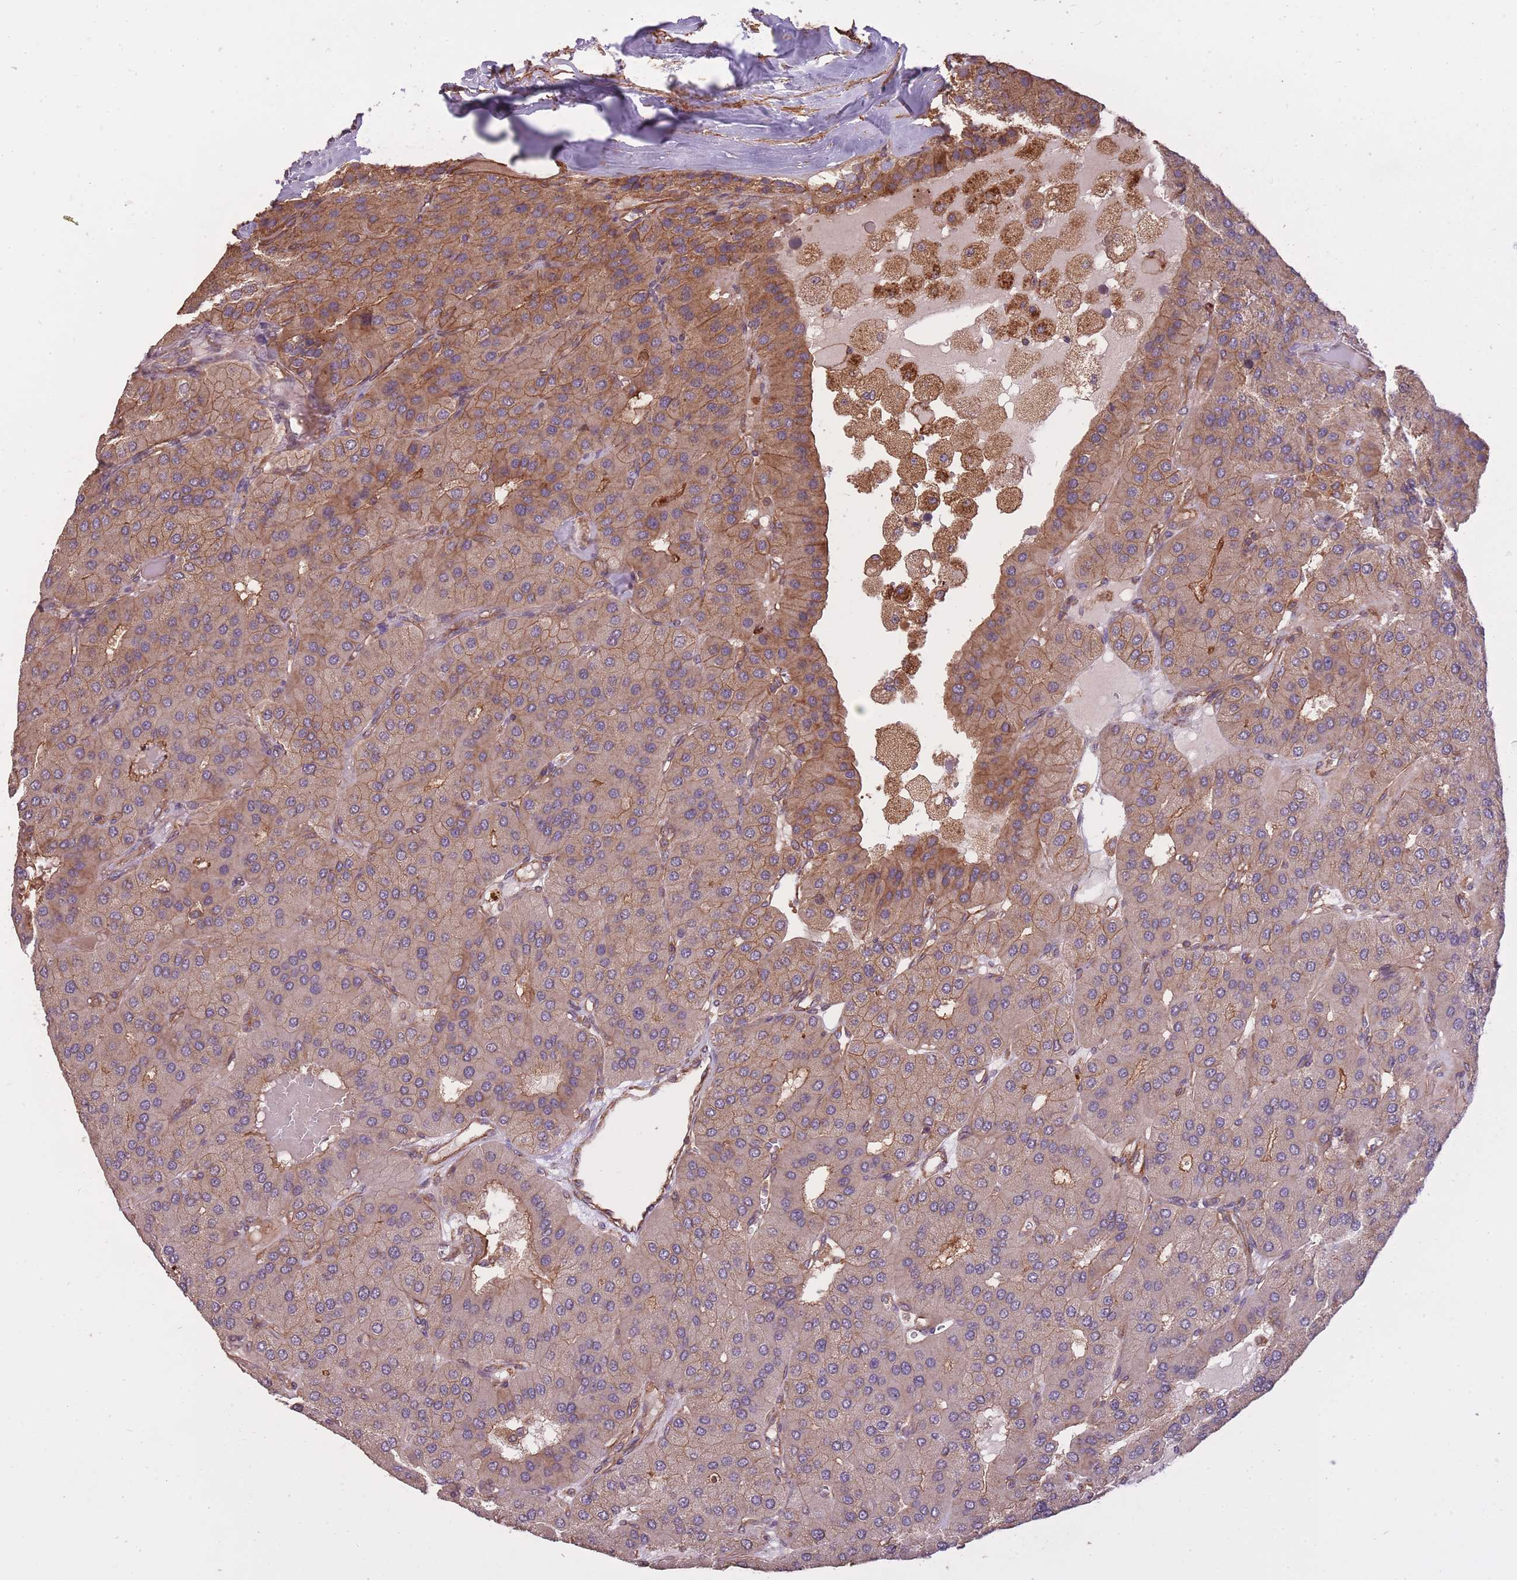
{"staining": {"intensity": "moderate", "quantity": "25%-75%", "location": "cytoplasmic/membranous"}, "tissue": "parathyroid gland", "cell_type": "Glandular cells", "image_type": "normal", "snomed": [{"axis": "morphology", "description": "Normal tissue, NOS"}, {"axis": "morphology", "description": "Adenoma, NOS"}, {"axis": "topography", "description": "Parathyroid gland"}], "caption": "A medium amount of moderate cytoplasmic/membranous staining is identified in about 25%-75% of glandular cells in normal parathyroid gland. Immunohistochemistry stains the protein in brown and the nuclei are stained blue.", "gene": "ARMH3", "patient": {"sex": "female", "age": 86}}